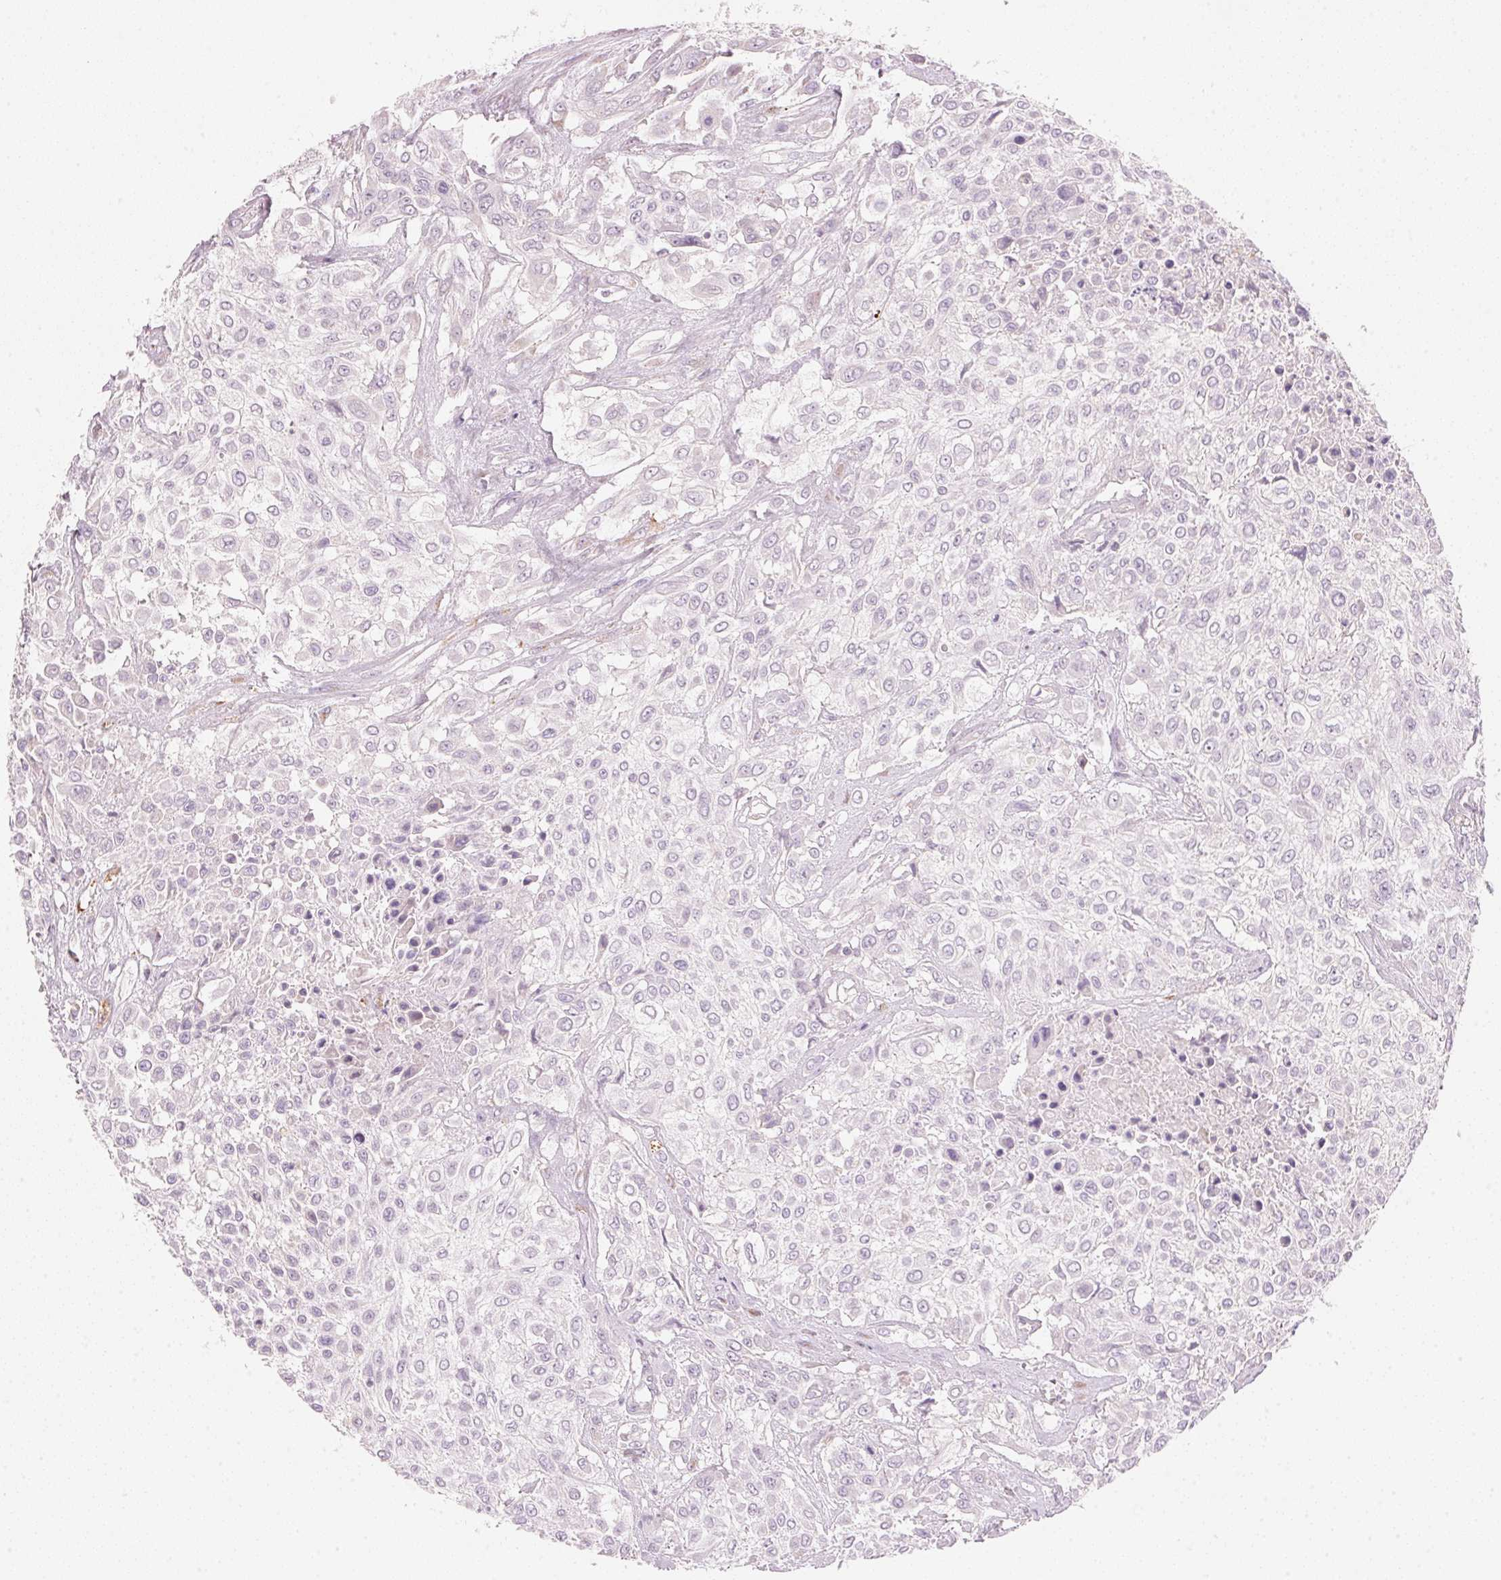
{"staining": {"intensity": "negative", "quantity": "none", "location": "none"}, "tissue": "urothelial cancer", "cell_type": "Tumor cells", "image_type": "cancer", "snomed": [{"axis": "morphology", "description": "Urothelial carcinoma, High grade"}, {"axis": "topography", "description": "Urinary bladder"}], "caption": "Tumor cells show no significant protein staining in urothelial cancer. Nuclei are stained in blue.", "gene": "HOXB13", "patient": {"sex": "male", "age": 57}}